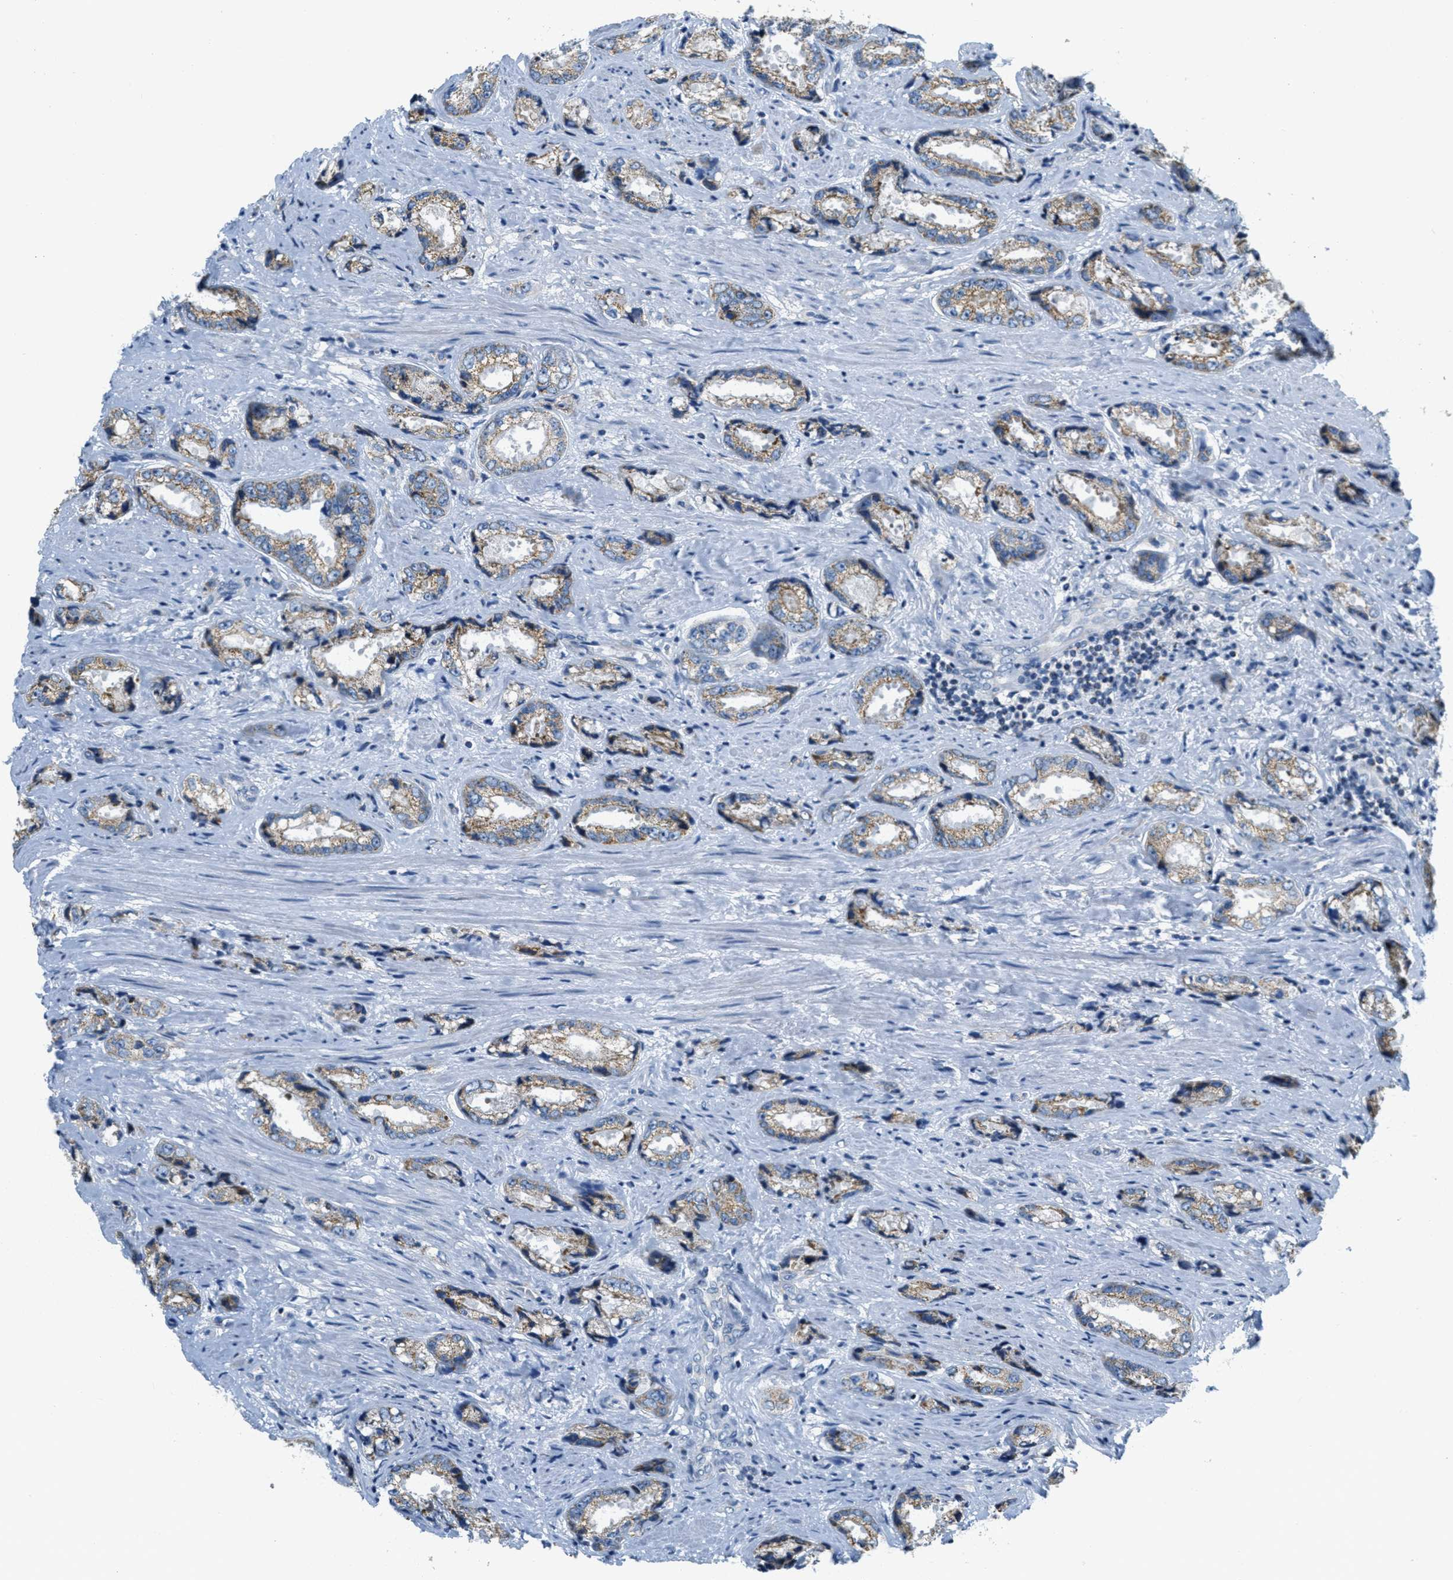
{"staining": {"intensity": "weak", "quantity": "25%-75%", "location": "cytoplasmic/membranous"}, "tissue": "prostate cancer", "cell_type": "Tumor cells", "image_type": "cancer", "snomed": [{"axis": "morphology", "description": "Adenocarcinoma, High grade"}, {"axis": "topography", "description": "Prostate"}], "caption": "Human prostate cancer stained for a protein (brown) demonstrates weak cytoplasmic/membranous positive positivity in about 25%-75% of tumor cells.", "gene": "CA4", "patient": {"sex": "male", "age": 61}}